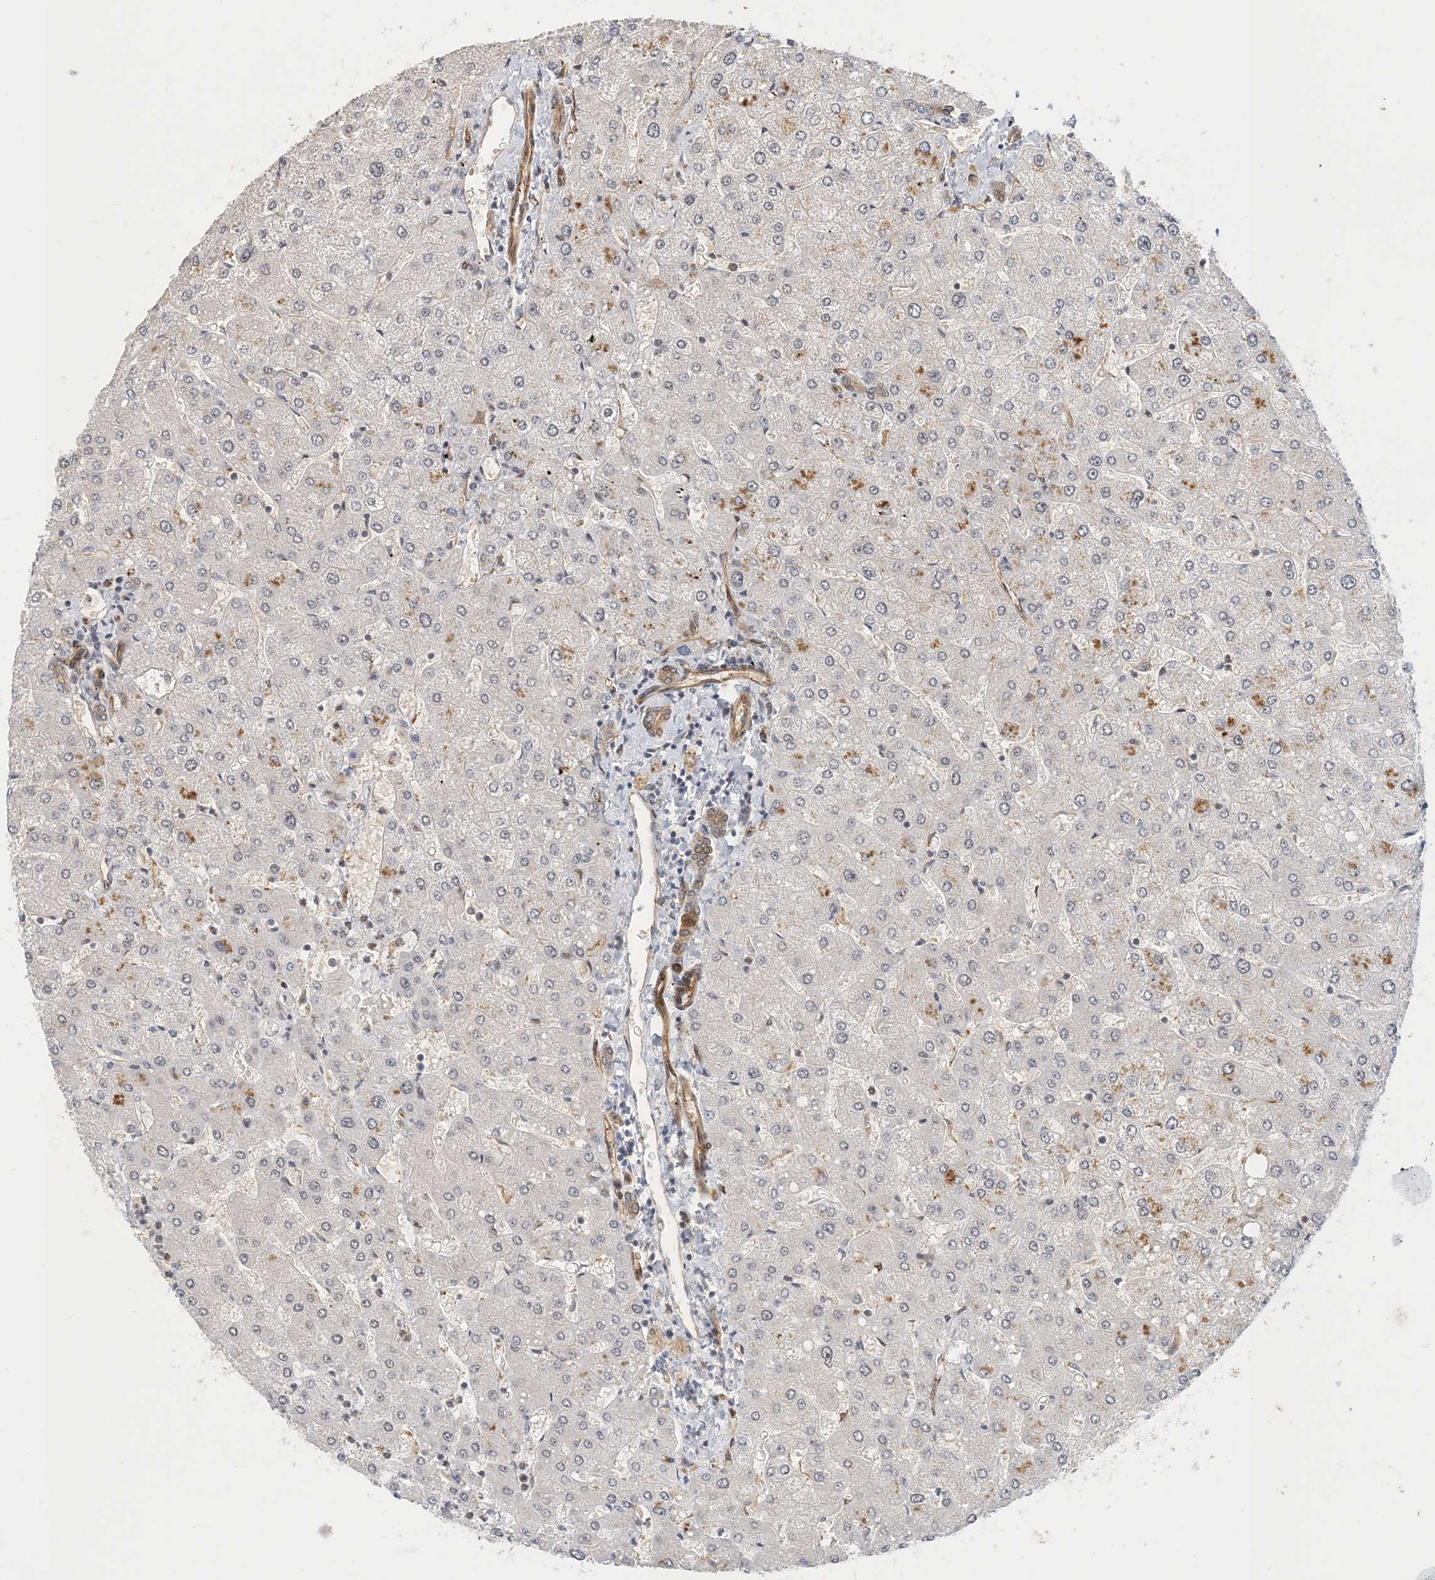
{"staining": {"intensity": "moderate", "quantity": ">75%", "location": "cytoplasmic/membranous,nuclear"}, "tissue": "liver", "cell_type": "Cholangiocytes", "image_type": "normal", "snomed": [{"axis": "morphology", "description": "Normal tissue, NOS"}, {"axis": "topography", "description": "Liver"}], "caption": "This is a photomicrograph of immunohistochemistry (IHC) staining of normal liver, which shows moderate expression in the cytoplasmic/membranous,nuclear of cholangiocytes.", "gene": "MAPKBP1", "patient": {"sex": "male", "age": 55}}